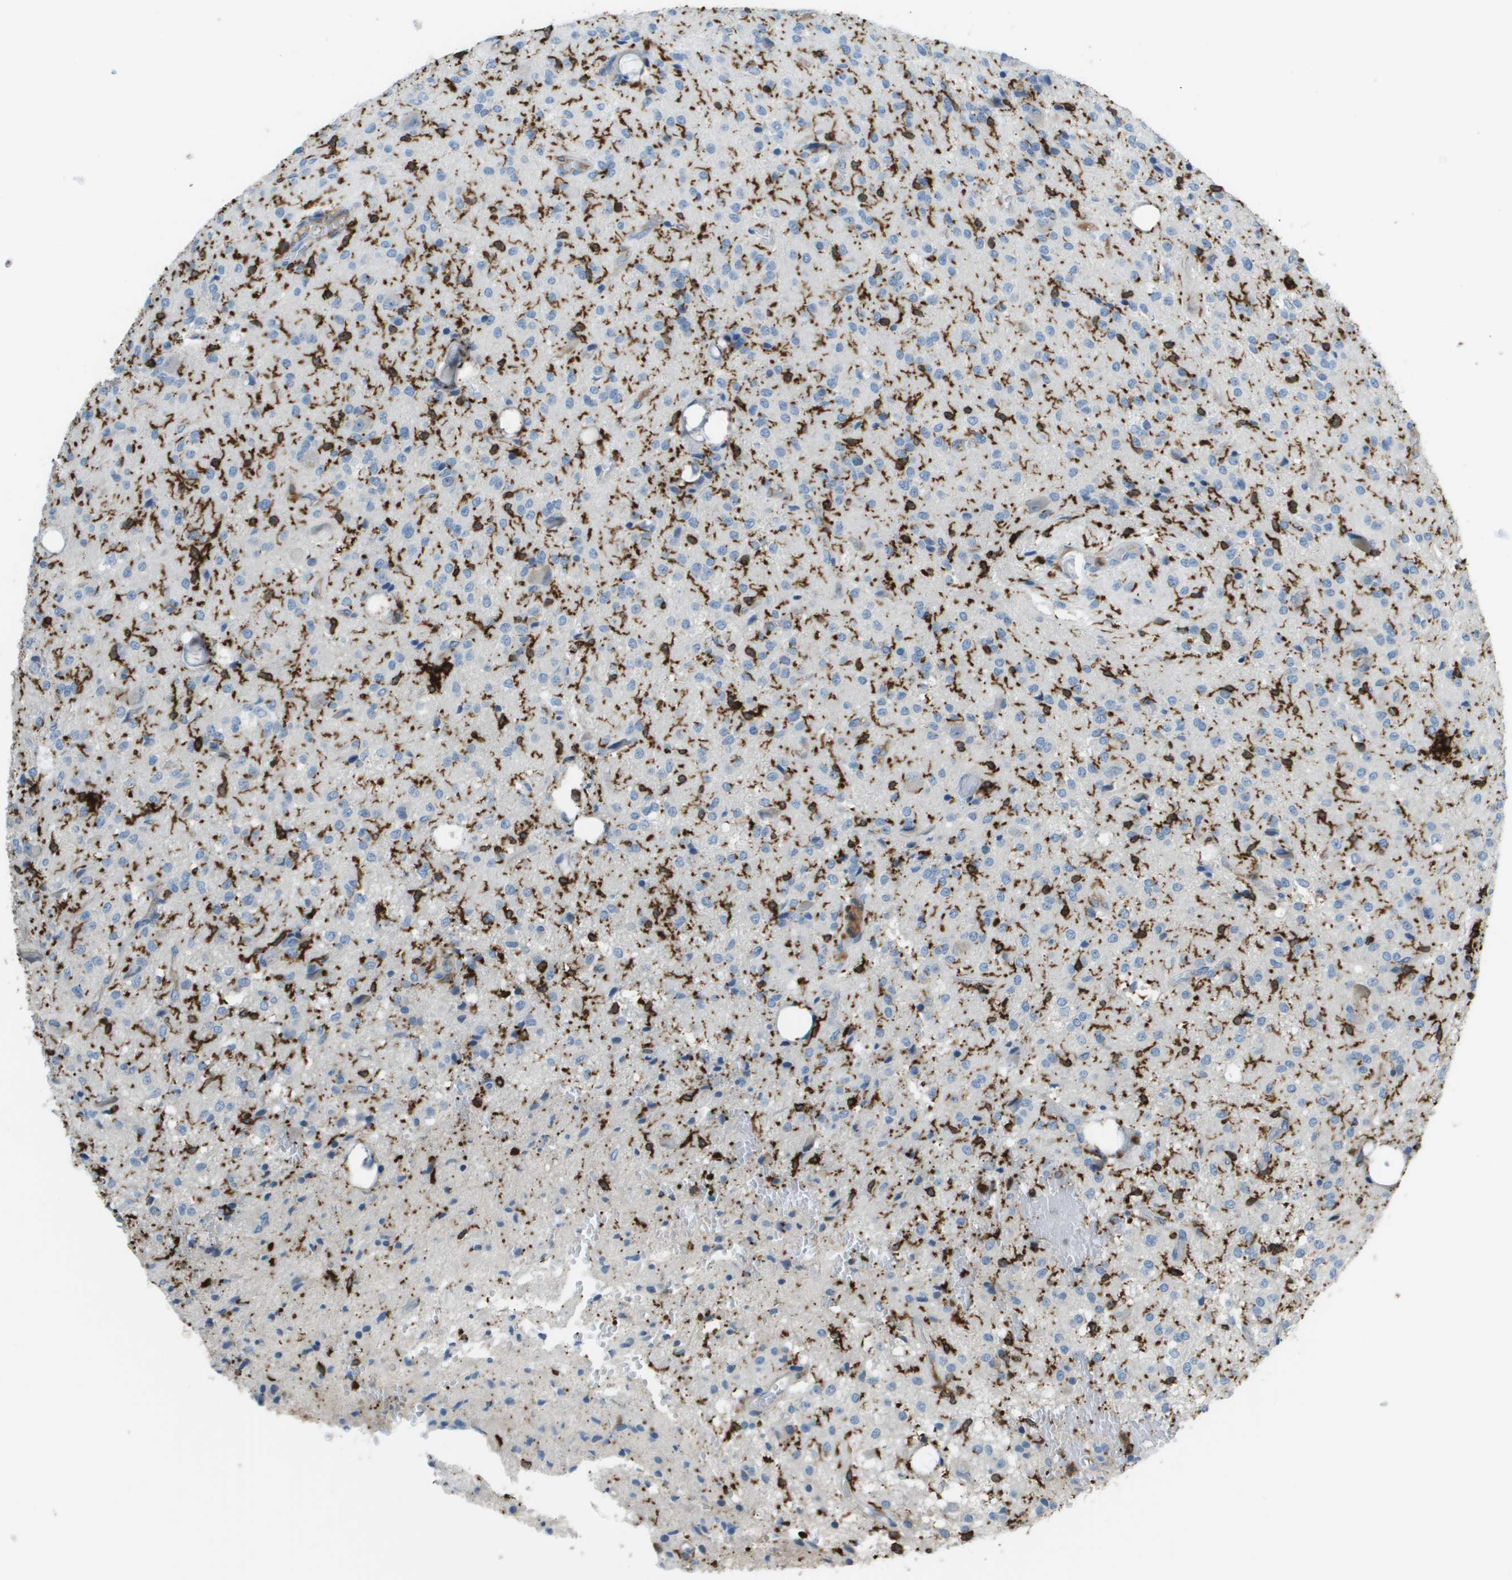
{"staining": {"intensity": "strong", "quantity": "<25%", "location": "cytoplasmic/membranous"}, "tissue": "glioma", "cell_type": "Tumor cells", "image_type": "cancer", "snomed": [{"axis": "morphology", "description": "Glioma, malignant, High grade"}, {"axis": "topography", "description": "Brain"}], "caption": "Tumor cells reveal medium levels of strong cytoplasmic/membranous expression in approximately <25% of cells in malignant high-grade glioma. Using DAB (3,3'-diaminobenzidine) (brown) and hematoxylin (blue) stains, captured at high magnification using brightfield microscopy.", "gene": "APBB1IP", "patient": {"sex": "female", "age": 59}}